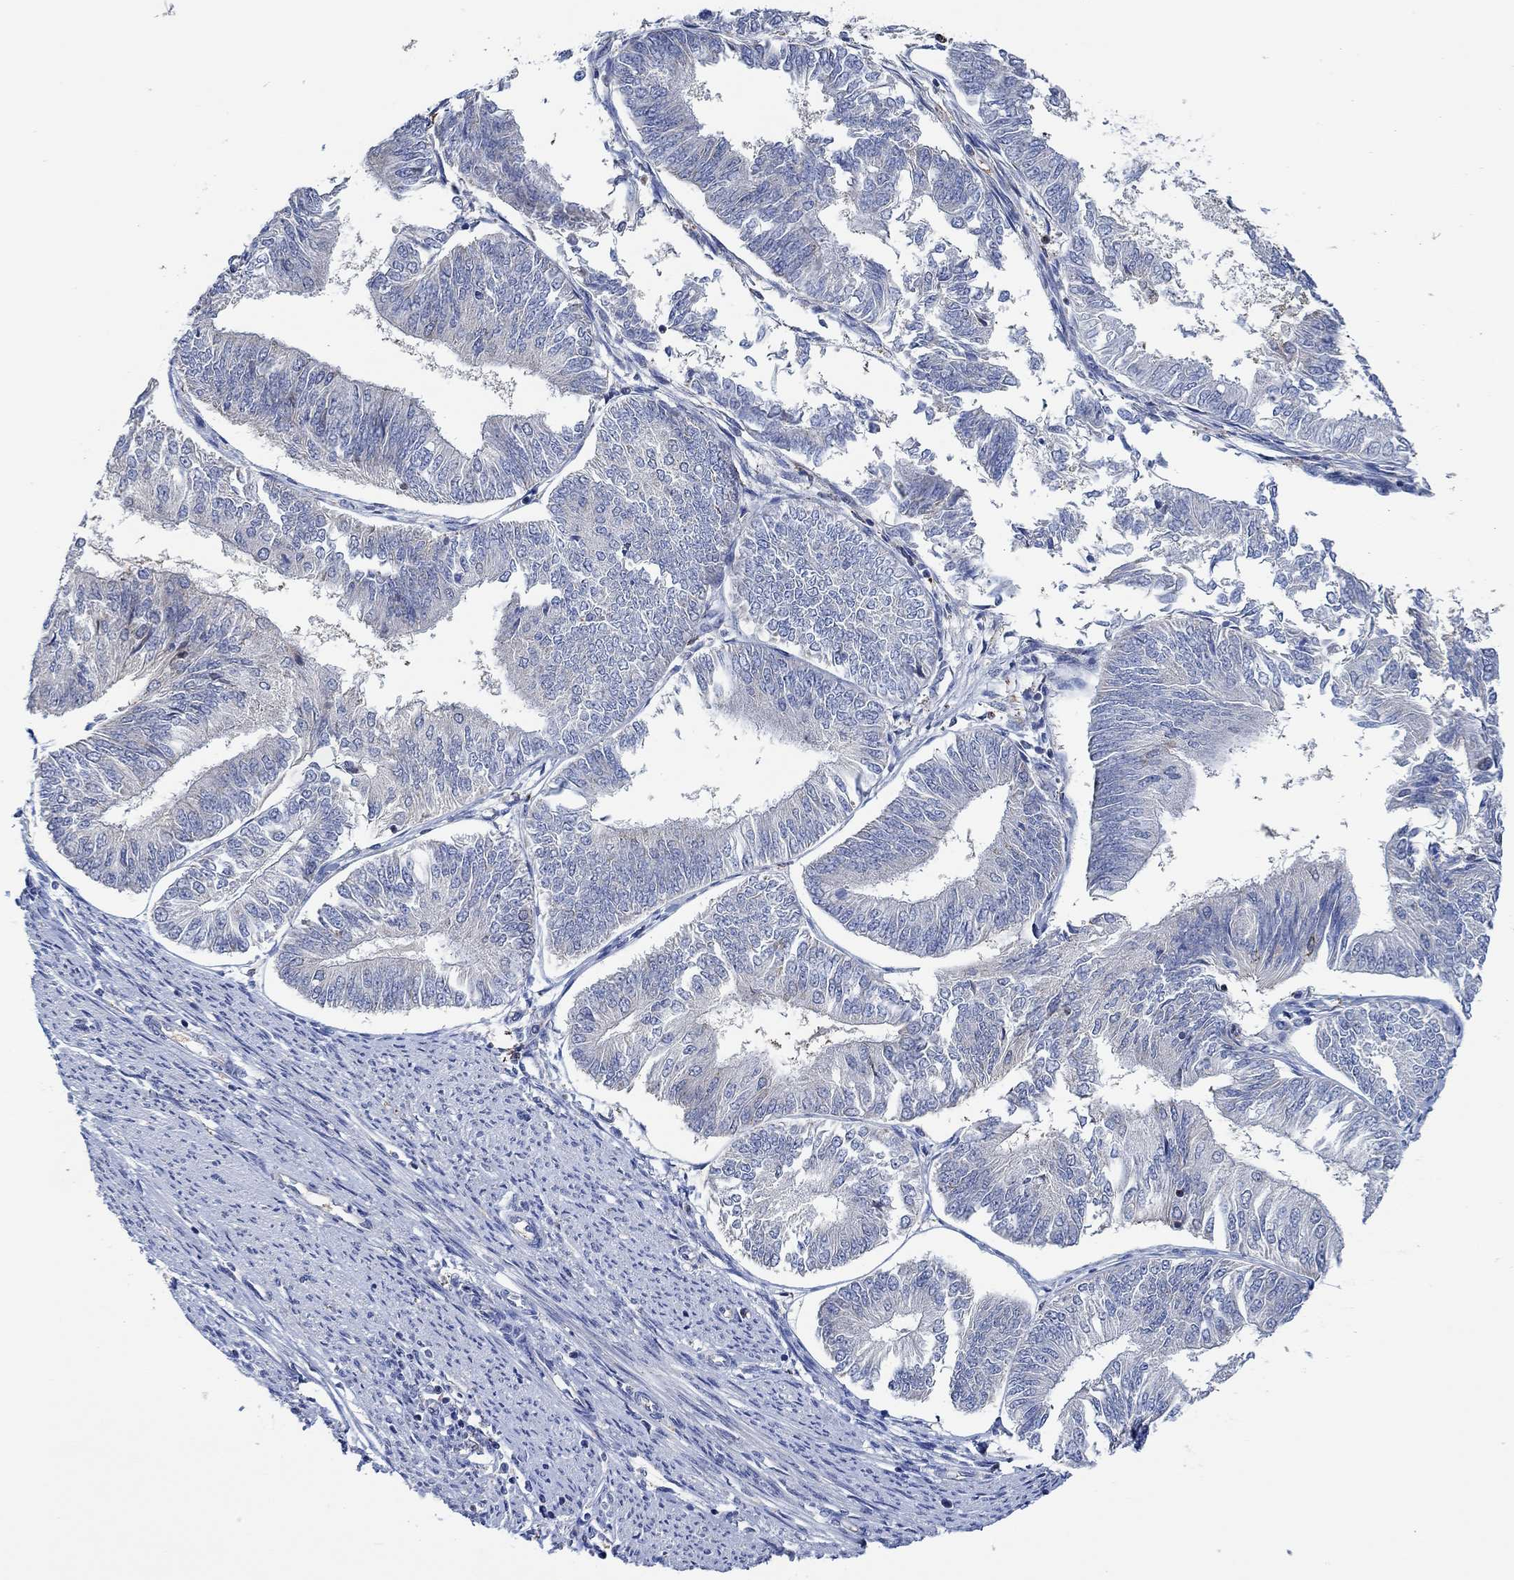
{"staining": {"intensity": "negative", "quantity": "none", "location": "none"}, "tissue": "endometrial cancer", "cell_type": "Tumor cells", "image_type": "cancer", "snomed": [{"axis": "morphology", "description": "Adenocarcinoma, NOS"}, {"axis": "topography", "description": "Endometrium"}], "caption": "DAB immunohistochemical staining of human endometrial cancer (adenocarcinoma) displays no significant positivity in tumor cells. (Immunohistochemistry (ihc), brightfield microscopy, high magnification).", "gene": "MPP1", "patient": {"sex": "female", "age": 58}}